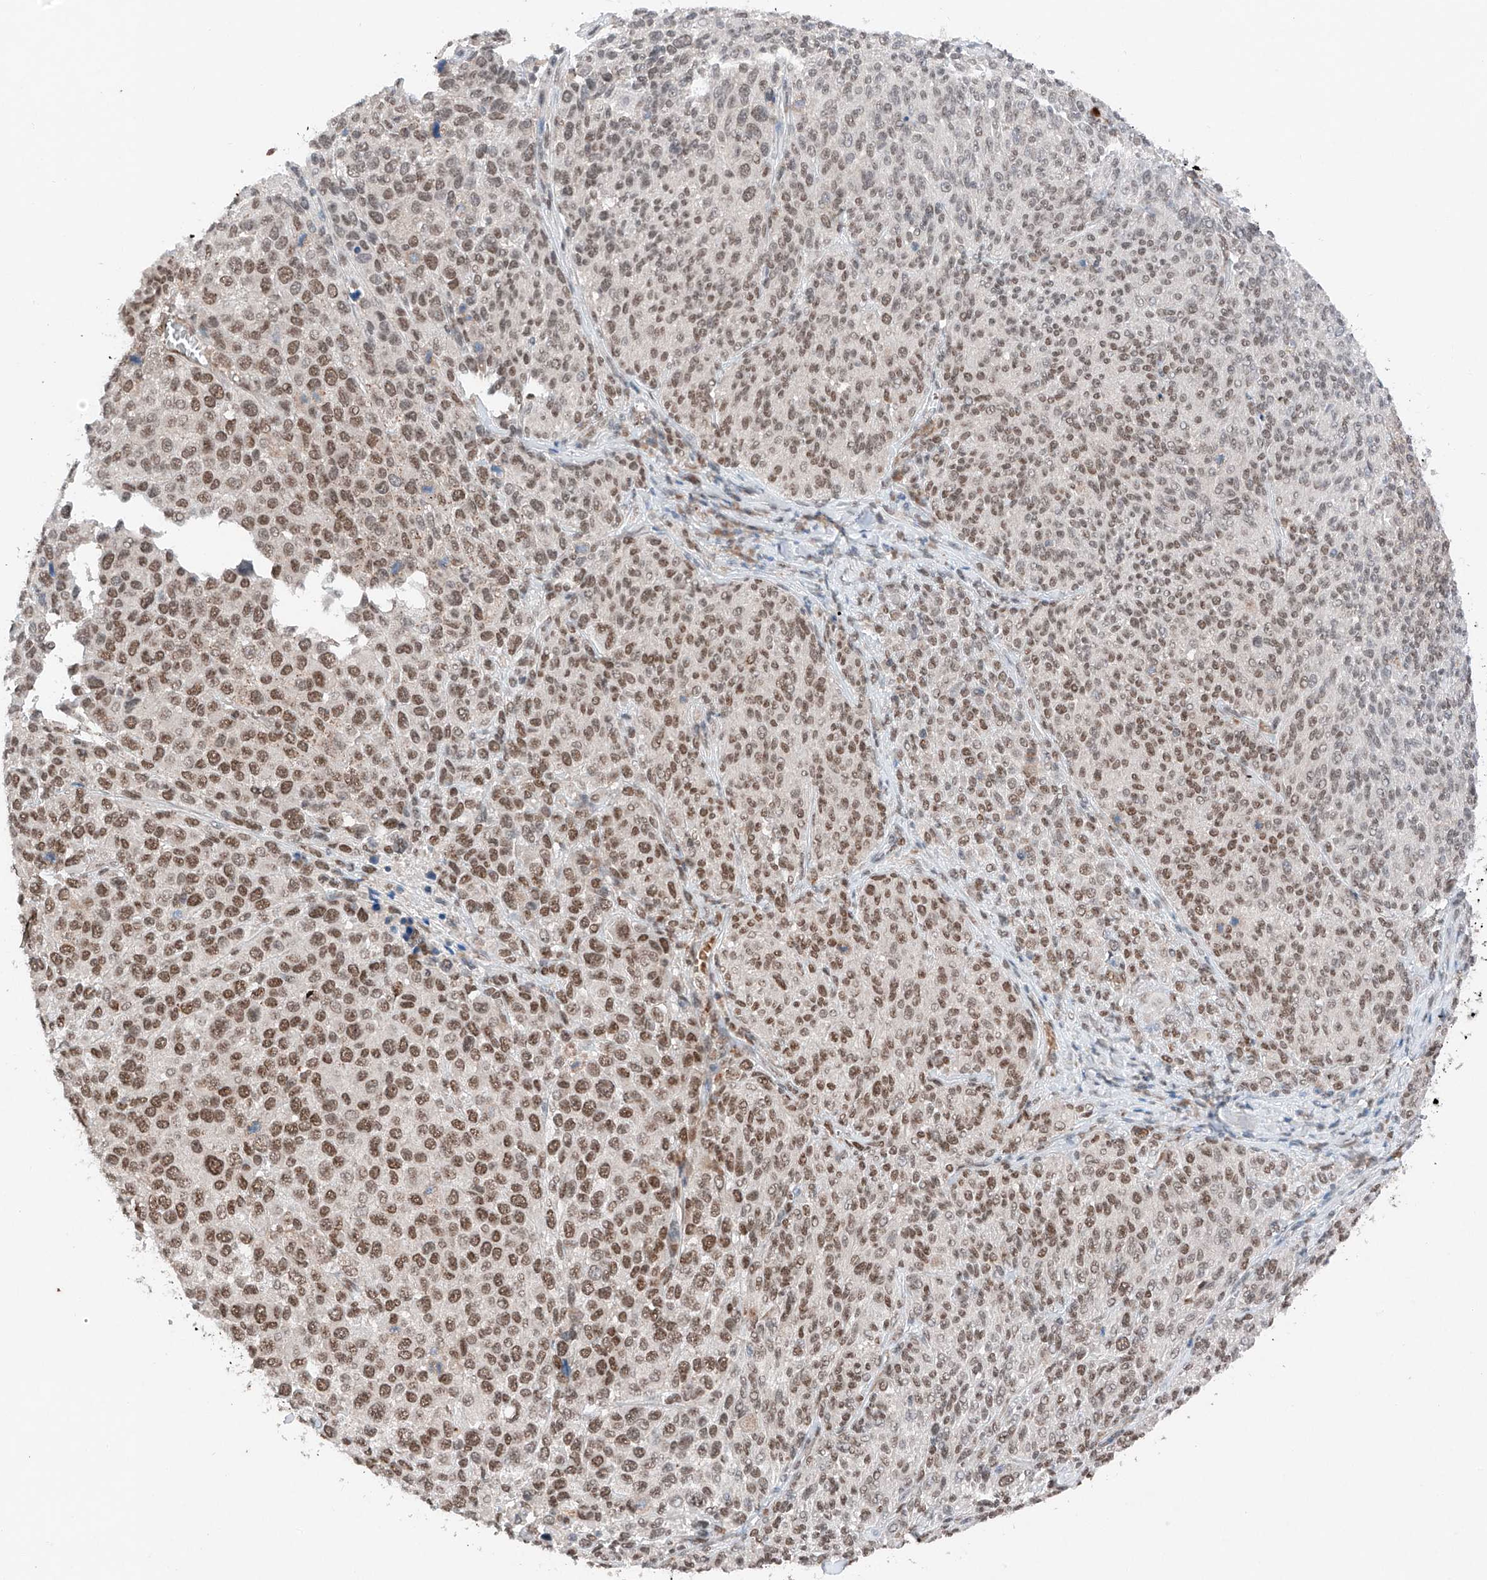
{"staining": {"intensity": "moderate", "quantity": ">75%", "location": "nuclear"}, "tissue": "melanoma", "cell_type": "Tumor cells", "image_type": "cancer", "snomed": [{"axis": "morphology", "description": "Malignant melanoma, NOS"}, {"axis": "topography", "description": "Skin of trunk"}], "caption": "Malignant melanoma stained with a brown dye reveals moderate nuclear positive positivity in approximately >75% of tumor cells.", "gene": "TBX4", "patient": {"sex": "male", "age": 71}}